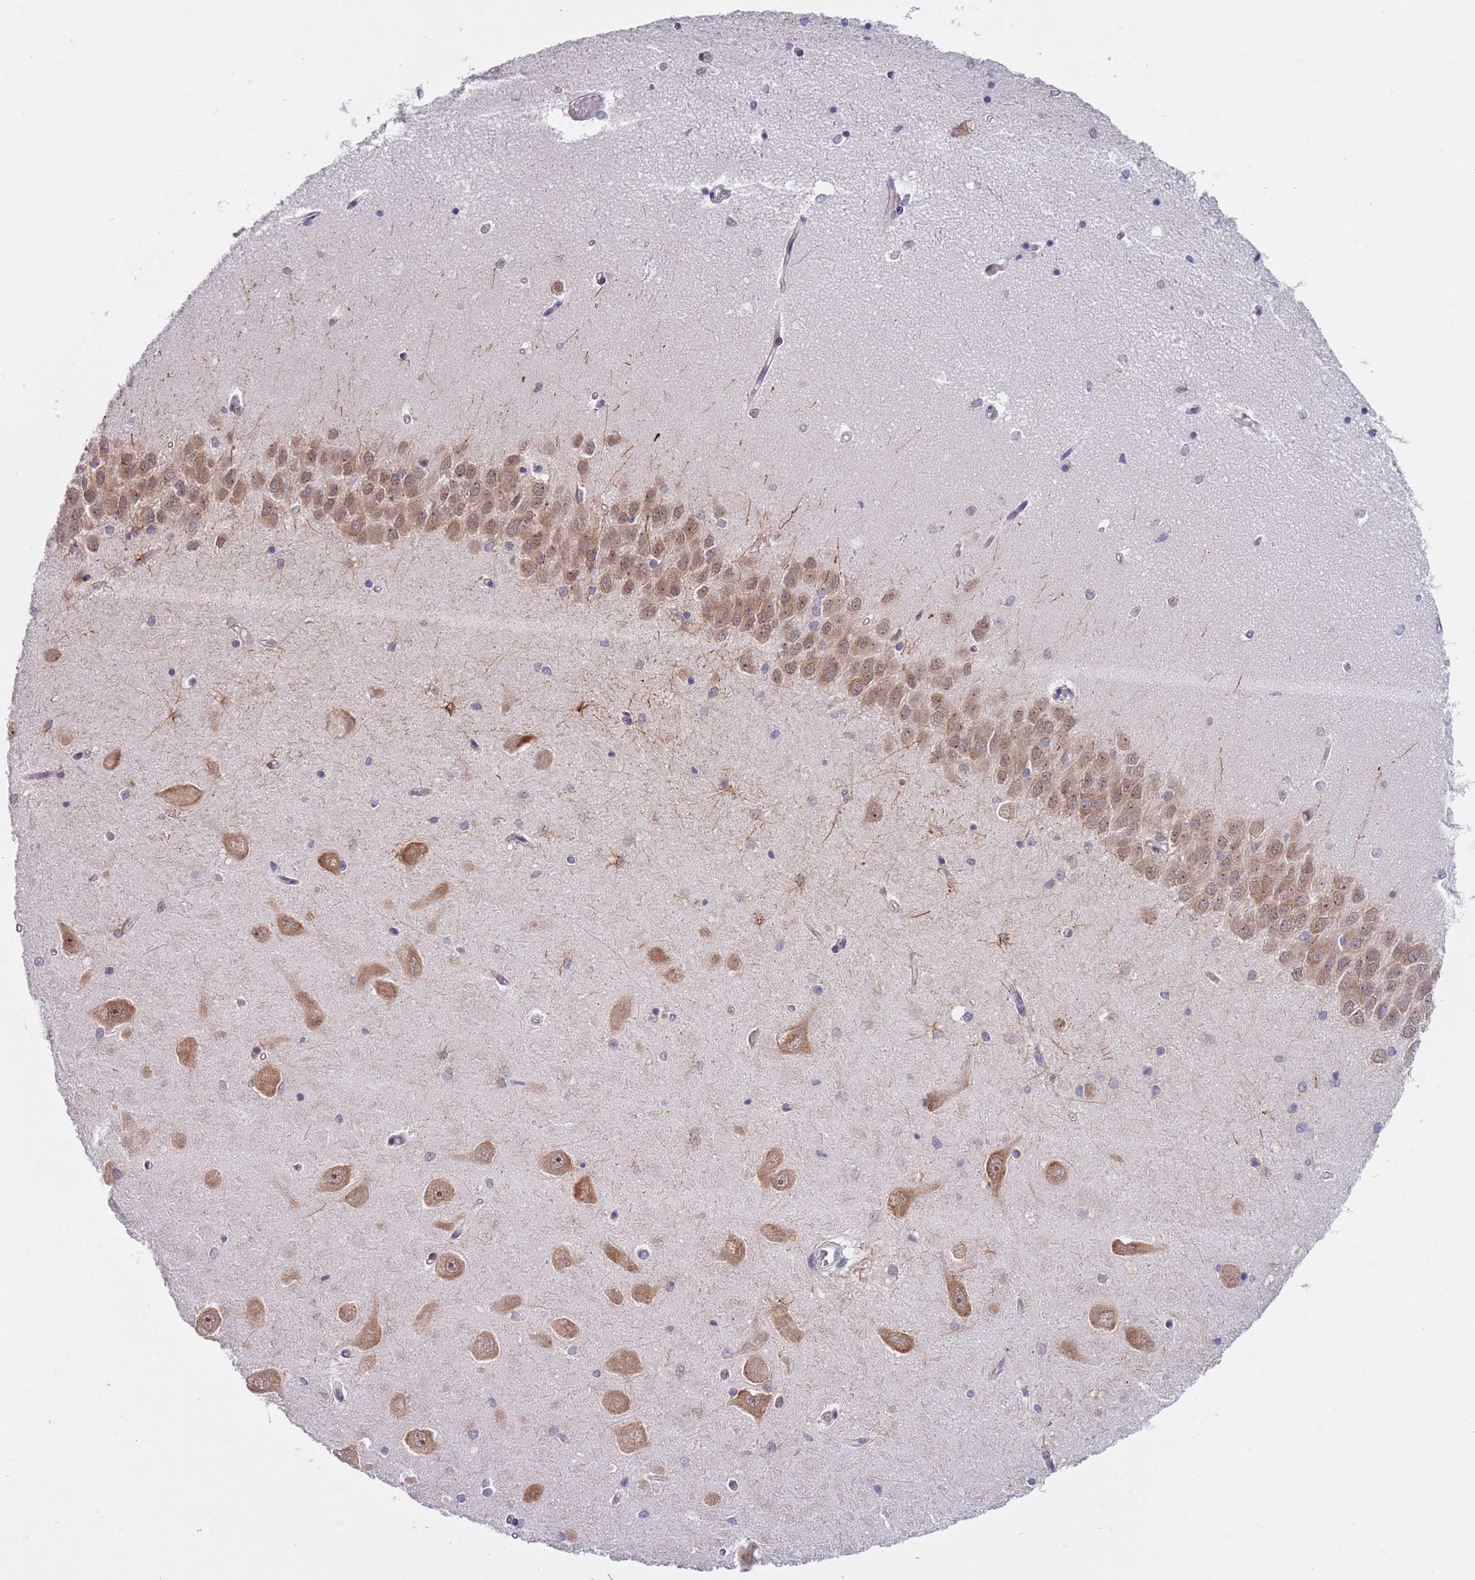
{"staining": {"intensity": "negative", "quantity": "none", "location": "none"}, "tissue": "hippocampus", "cell_type": "Glial cells", "image_type": "normal", "snomed": [{"axis": "morphology", "description": "Normal tissue, NOS"}, {"axis": "topography", "description": "Hippocampus"}], "caption": "The micrograph reveals no staining of glial cells in unremarkable hippocampus.", "gene": "SLC25A32", "patient": {"sex": "male", "age": 45}}